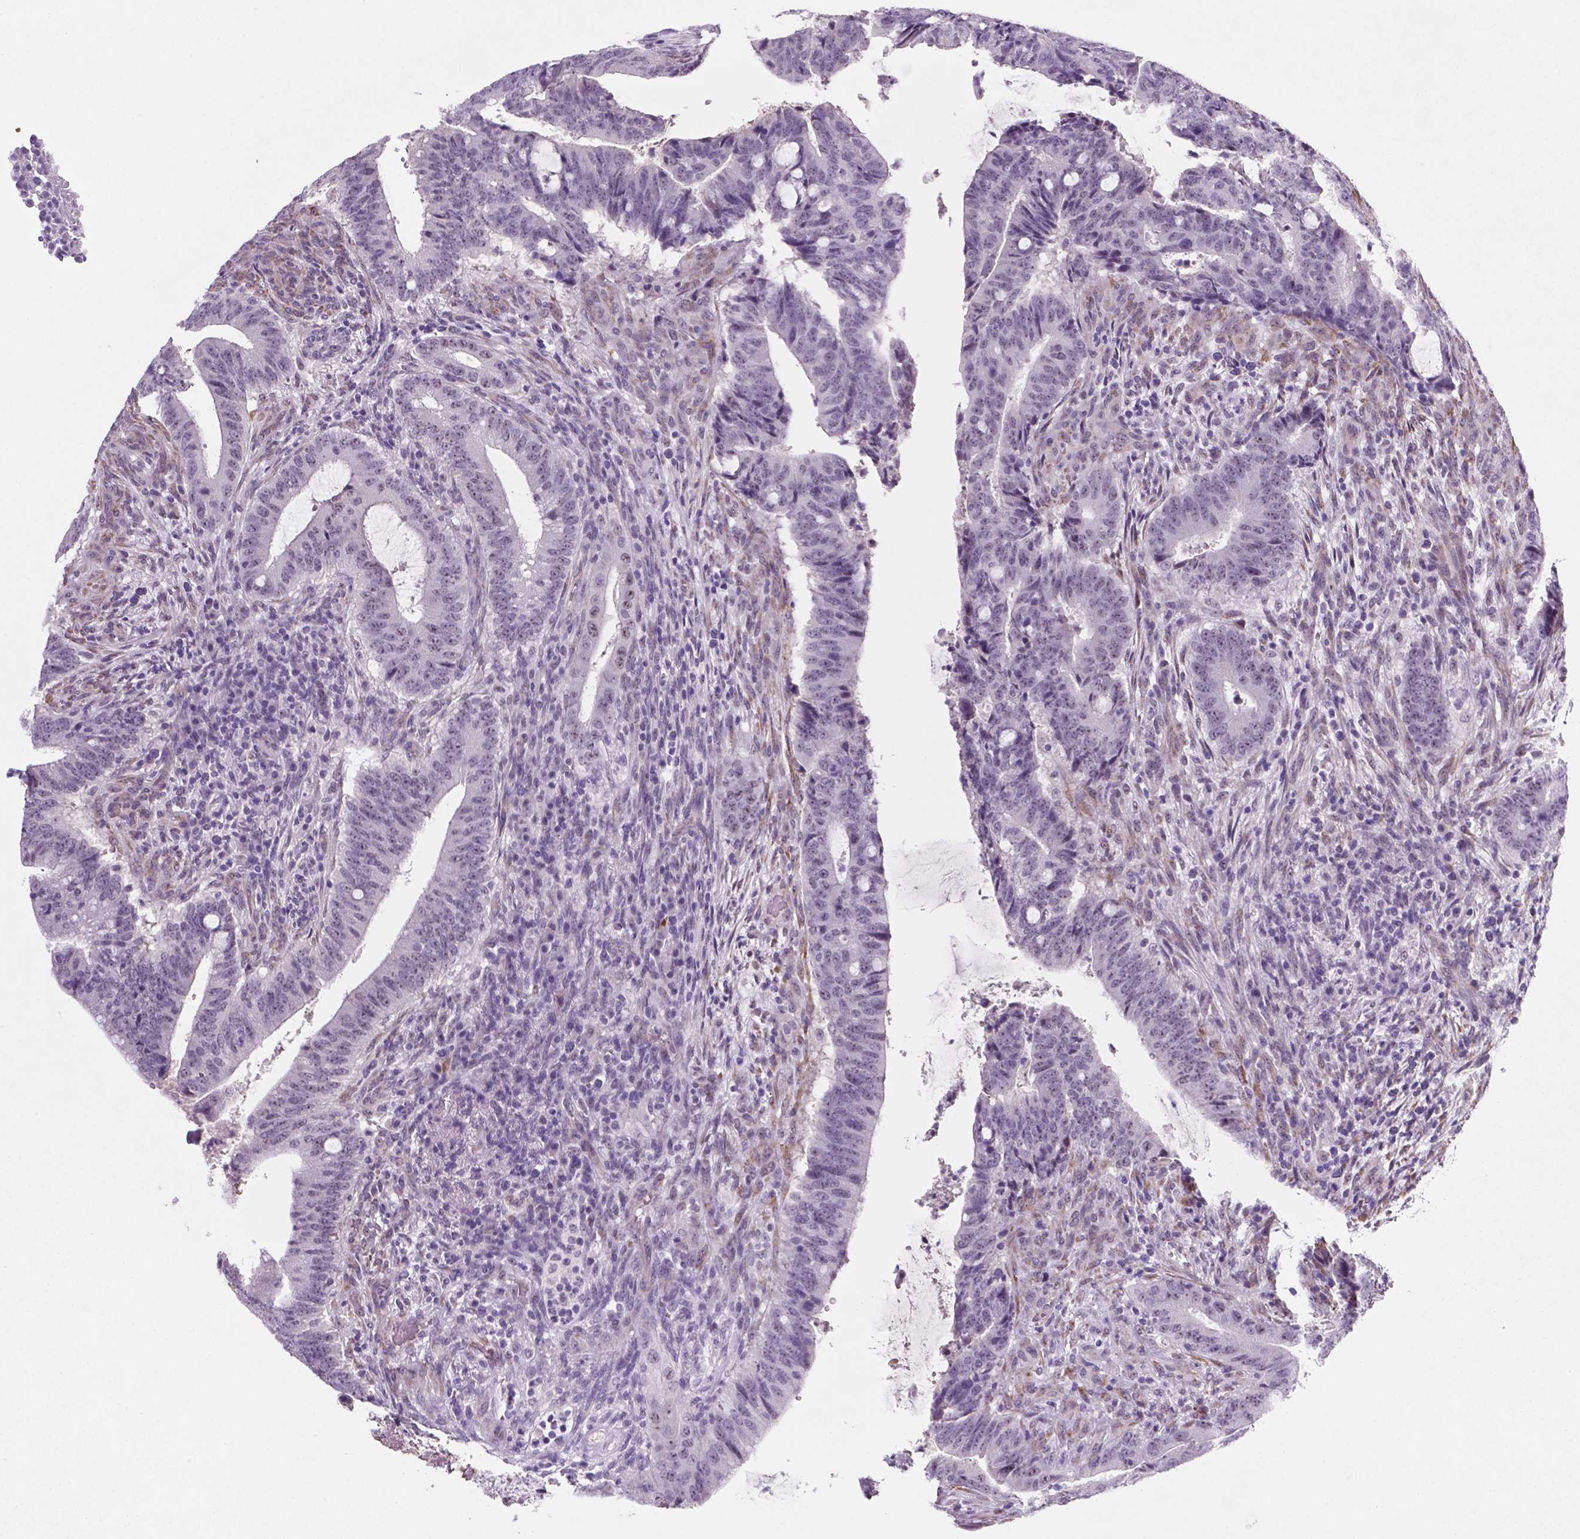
{"staining": {"intensity": "weak", "quantity": "<25%", "location": "nuclear"}, "tissue": "colorectal cancer", "cell_type": "Tumor cells", "image_type": "cancer", "snomed": [{"axis": "morphology", "description": "Adenocarcinoma, NOS"}, {"axis": "topography", "description": "Colon"}], "caption": "The micrograph displays no staining of tumor cells in adenocarcinoma (colorectal). The staining was performed using DAB (3,3'-diaminobenzidine) to visualize the protein expression in brown, while the nuclei were stained in blue with hematoxylin (Magnification: 20x).", "gene": "C18orf21", "patient": {"sex": "female", "age": 43}}